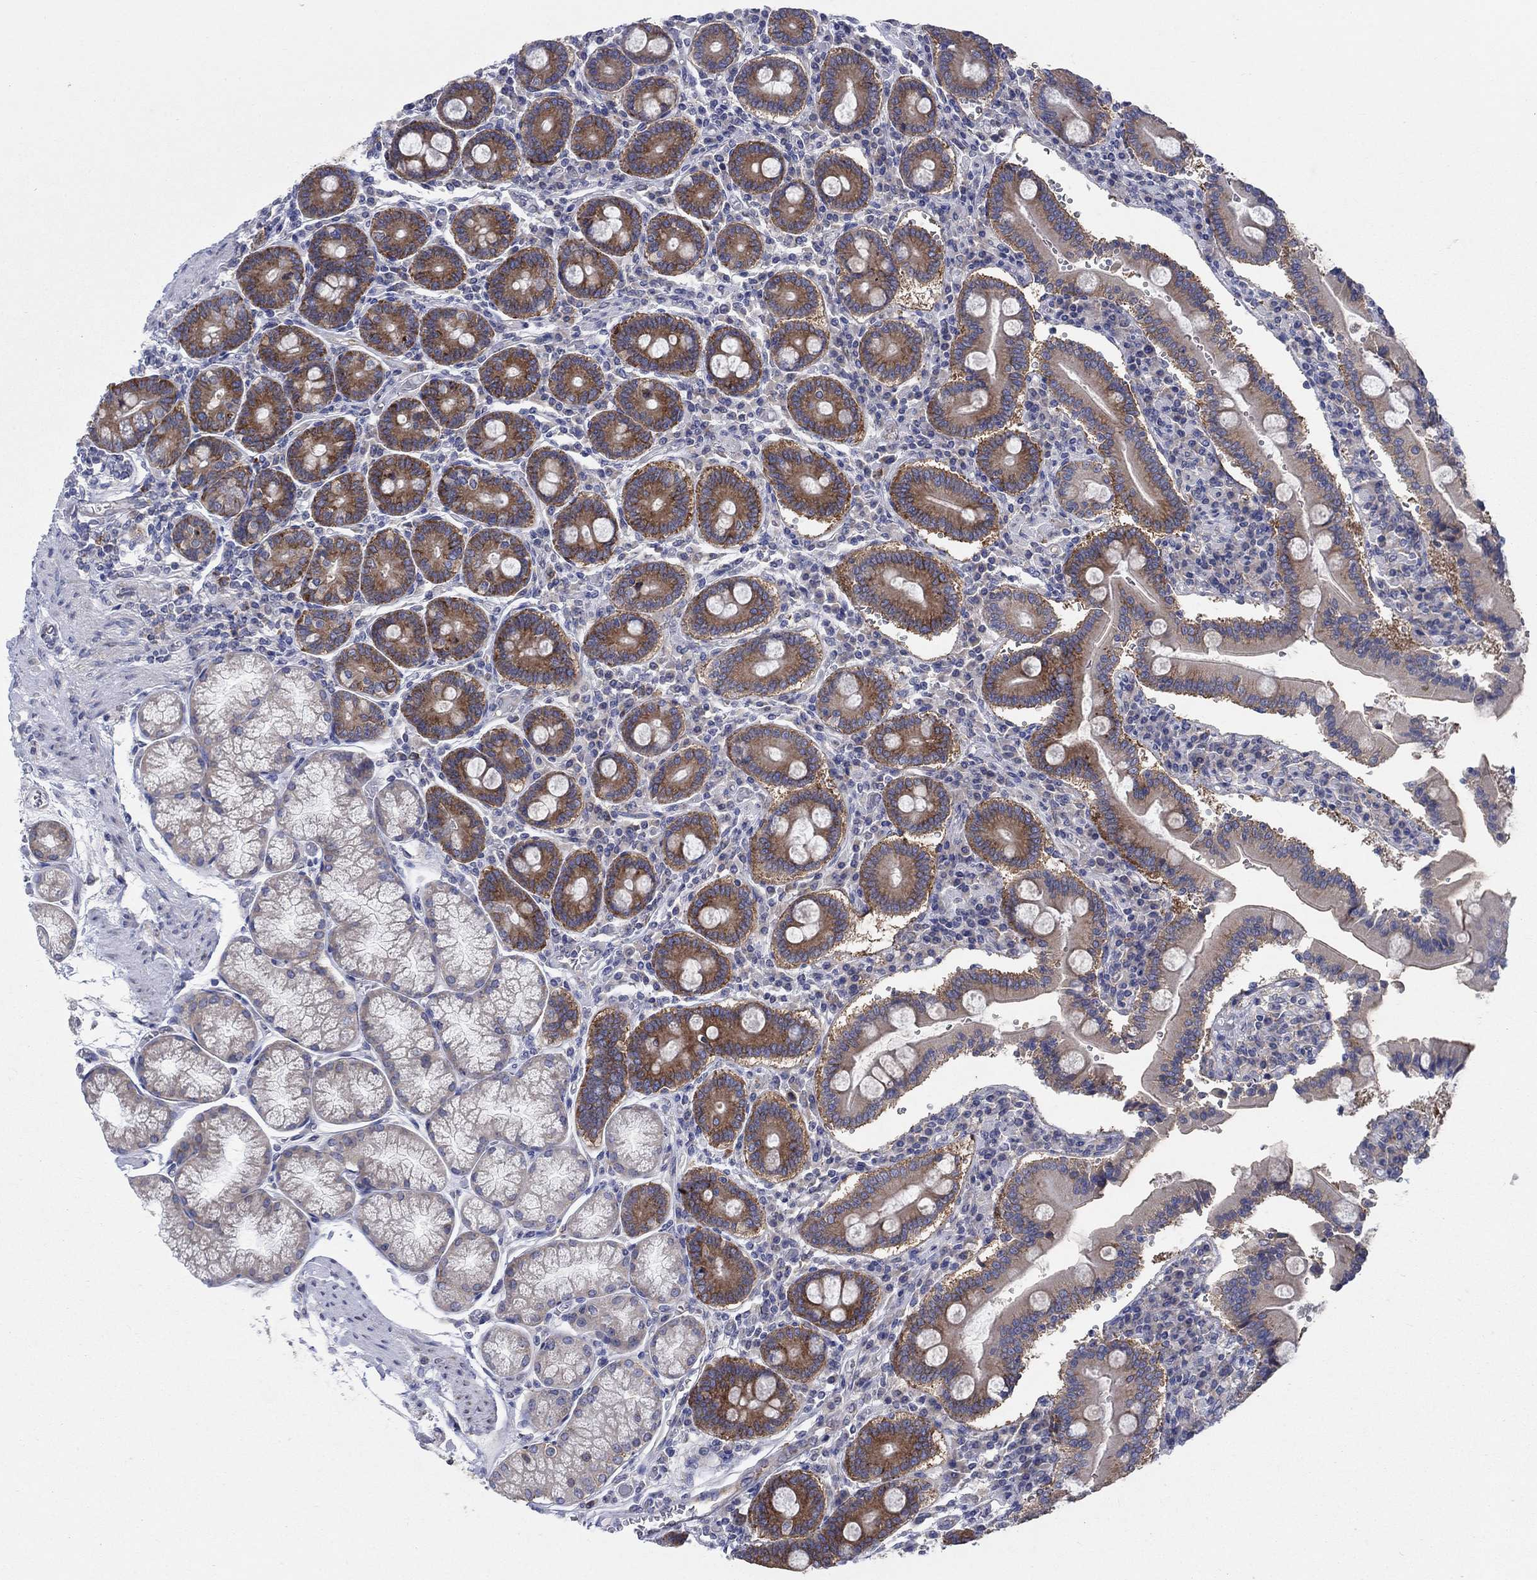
{"staining": {"intensity": "strong", "quantity": "25%-75%", "location": "cytoplasmic/membranous"}, "tissue": "duodenum", "cell_type": "Glandular cells", "image_type": "normal", "snomed": [{"axis": "morphology", "description": "Normal tissue, NOS"}, {"axis": "topography", "description": "Duodenum"}], "caption": "Strong cytoplasmic/membranous expression for a protein is present in approximately 25%-75% of glandular cells of benign duodenum using immunohistochemistry.", "gene": "TMEM59", "patient": {"sex": "female", "age": 62}}